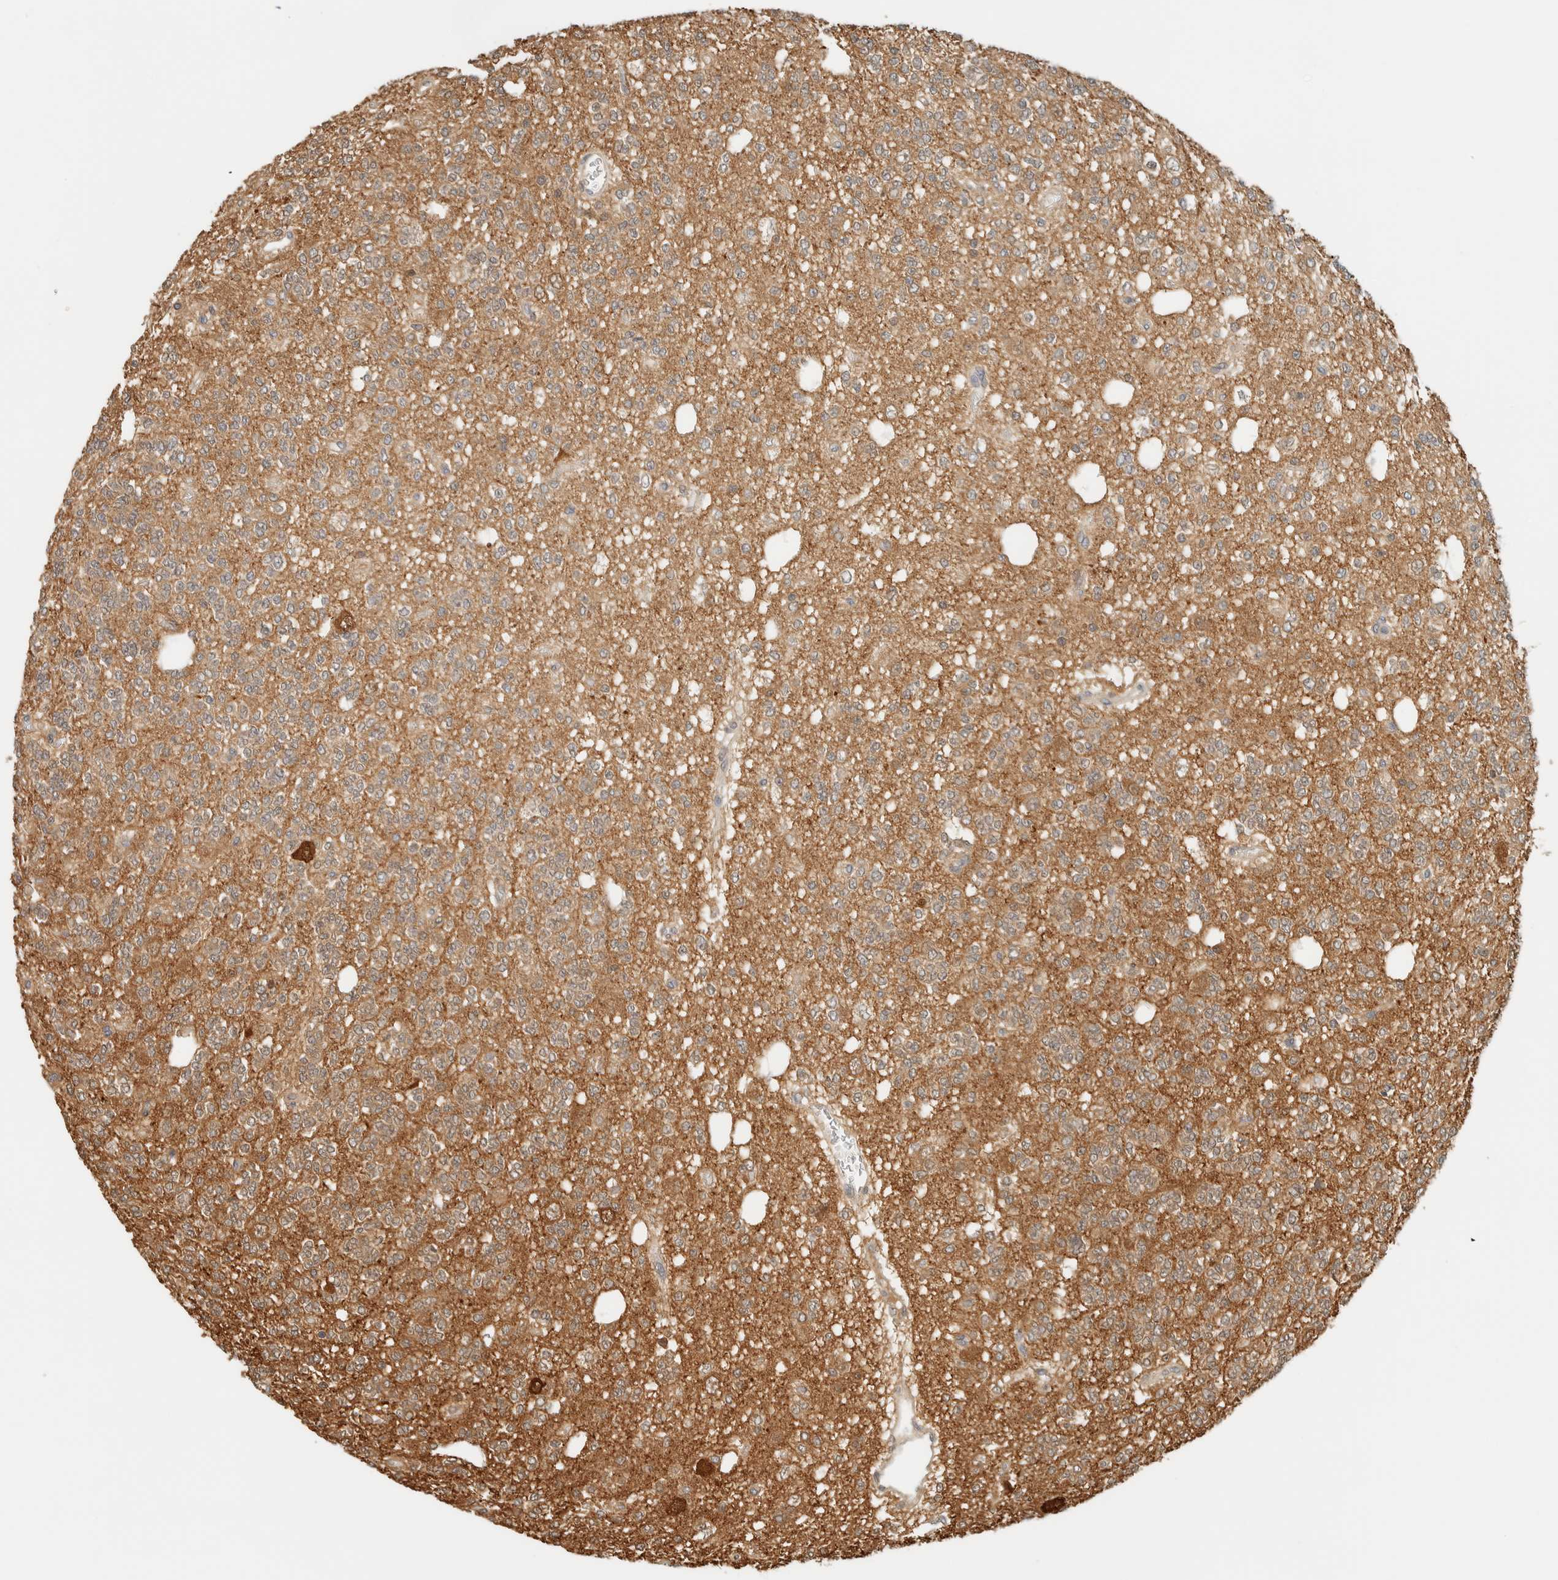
{"staining": {"intensity": "weak", "quantity": ">75%", "location": "cytoplasmic/membranous"}, "tissue": "glioma", "cell_type": "Tumor cells", "image_type": "cancer", "snomed": [{"axis": "morphology", "description": "Glioma, malignant, Low grade"}, {"axis": "topography", "description": "Brain"}], "caption": "Human glioma stained with a protein marker reveals weak staining in tumor cells.", "gene": "ZBTB37", "patient": {"sex": "male", "age": 38}}